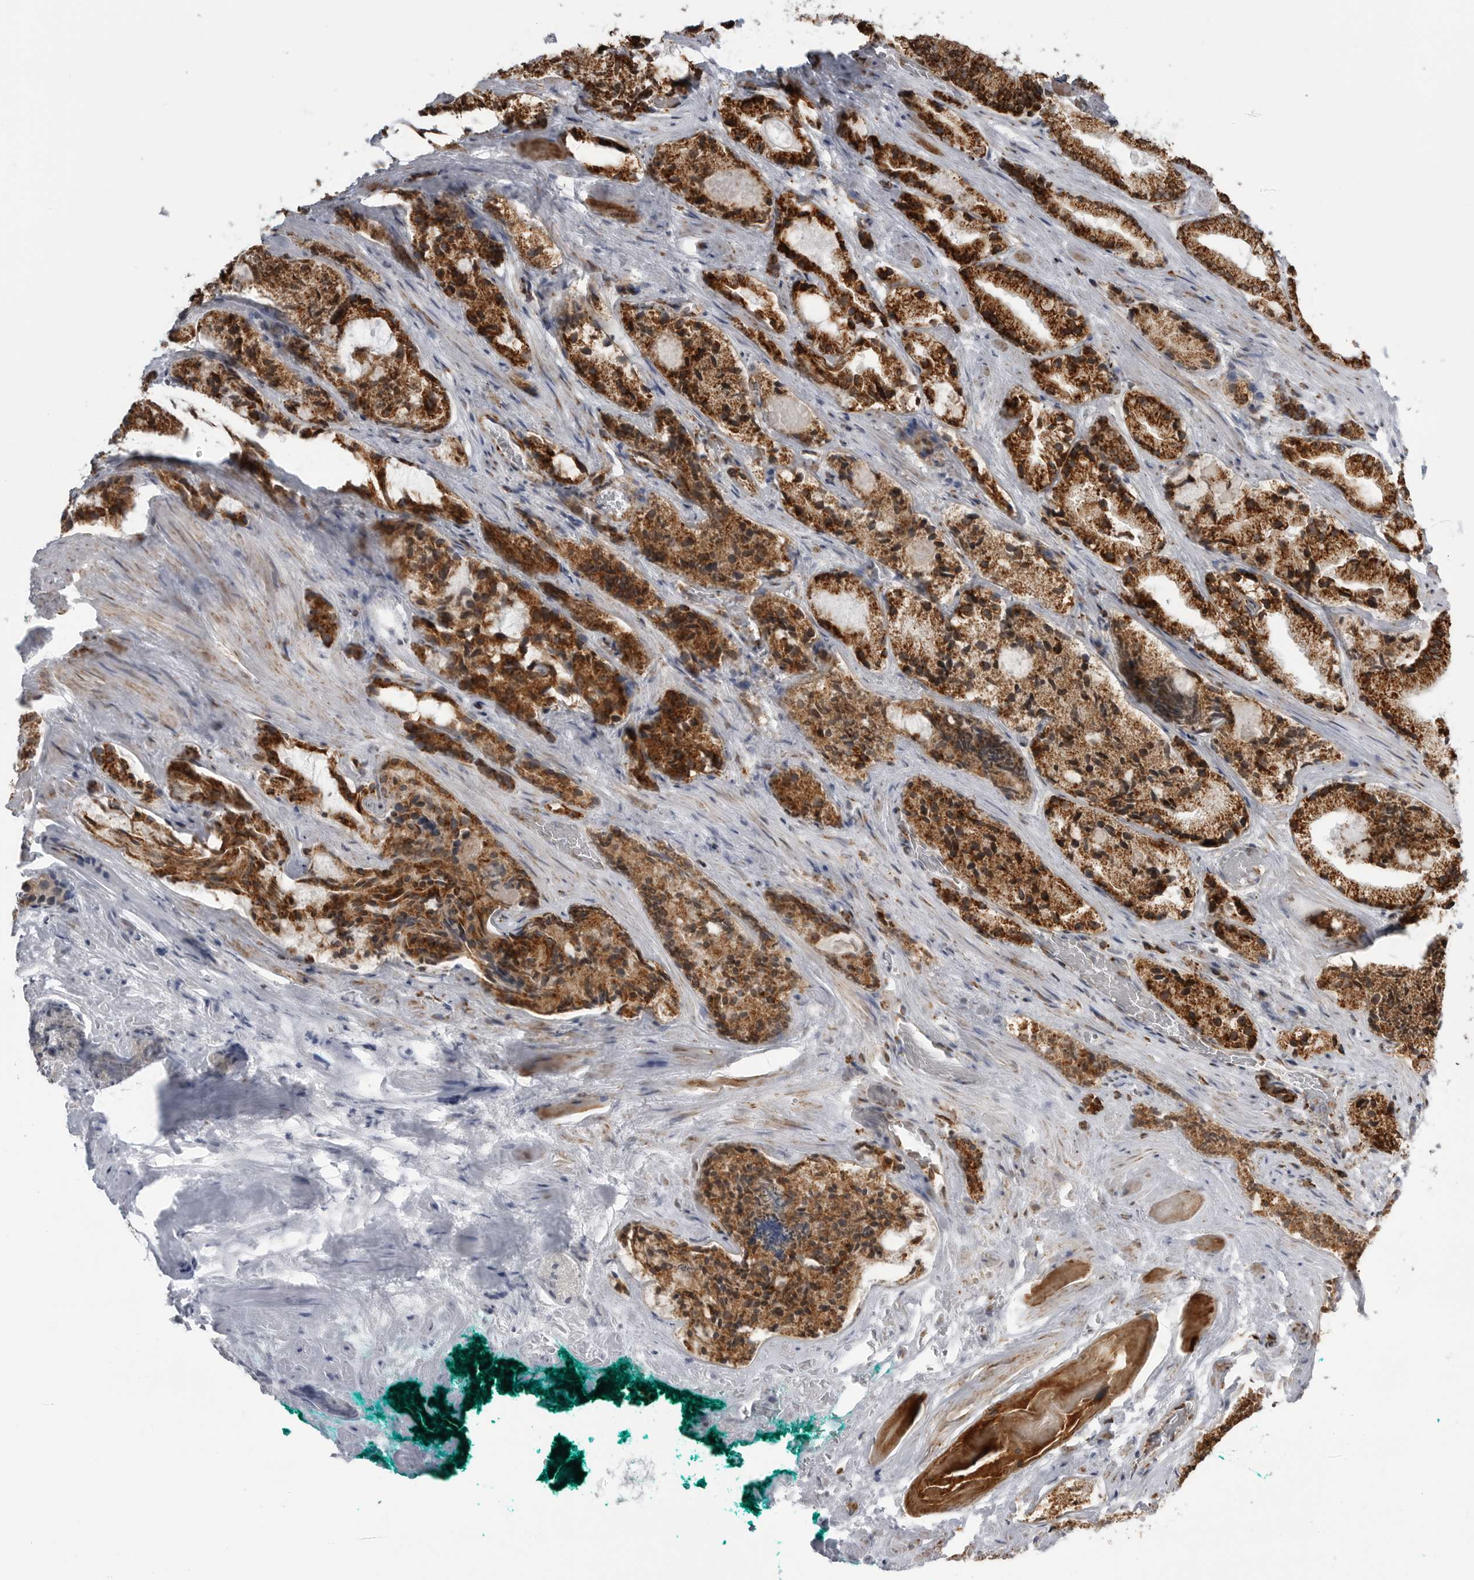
{"staining": {"intensity": "strong", "quantity": ">75%", "location": "cytoplasmic/membranous"}, "tissue": "prostate cancer", "cell_type": "Tumor cells", "image_type": "cancer", "snomed": [{"axis": "morphology", "description": "Adenocarcinoma, Low grade"}, {"axis": "topography", "description": "Prostate"}], "caption": "Protein staining of prostate adenocarcinoma (low-grade) tissue reveals strong cytoplasmic/membranous positivity in approximately >75% of tumor cells.", "gene": "COX5A", "patient": {"sex": "male", "age": 62}}